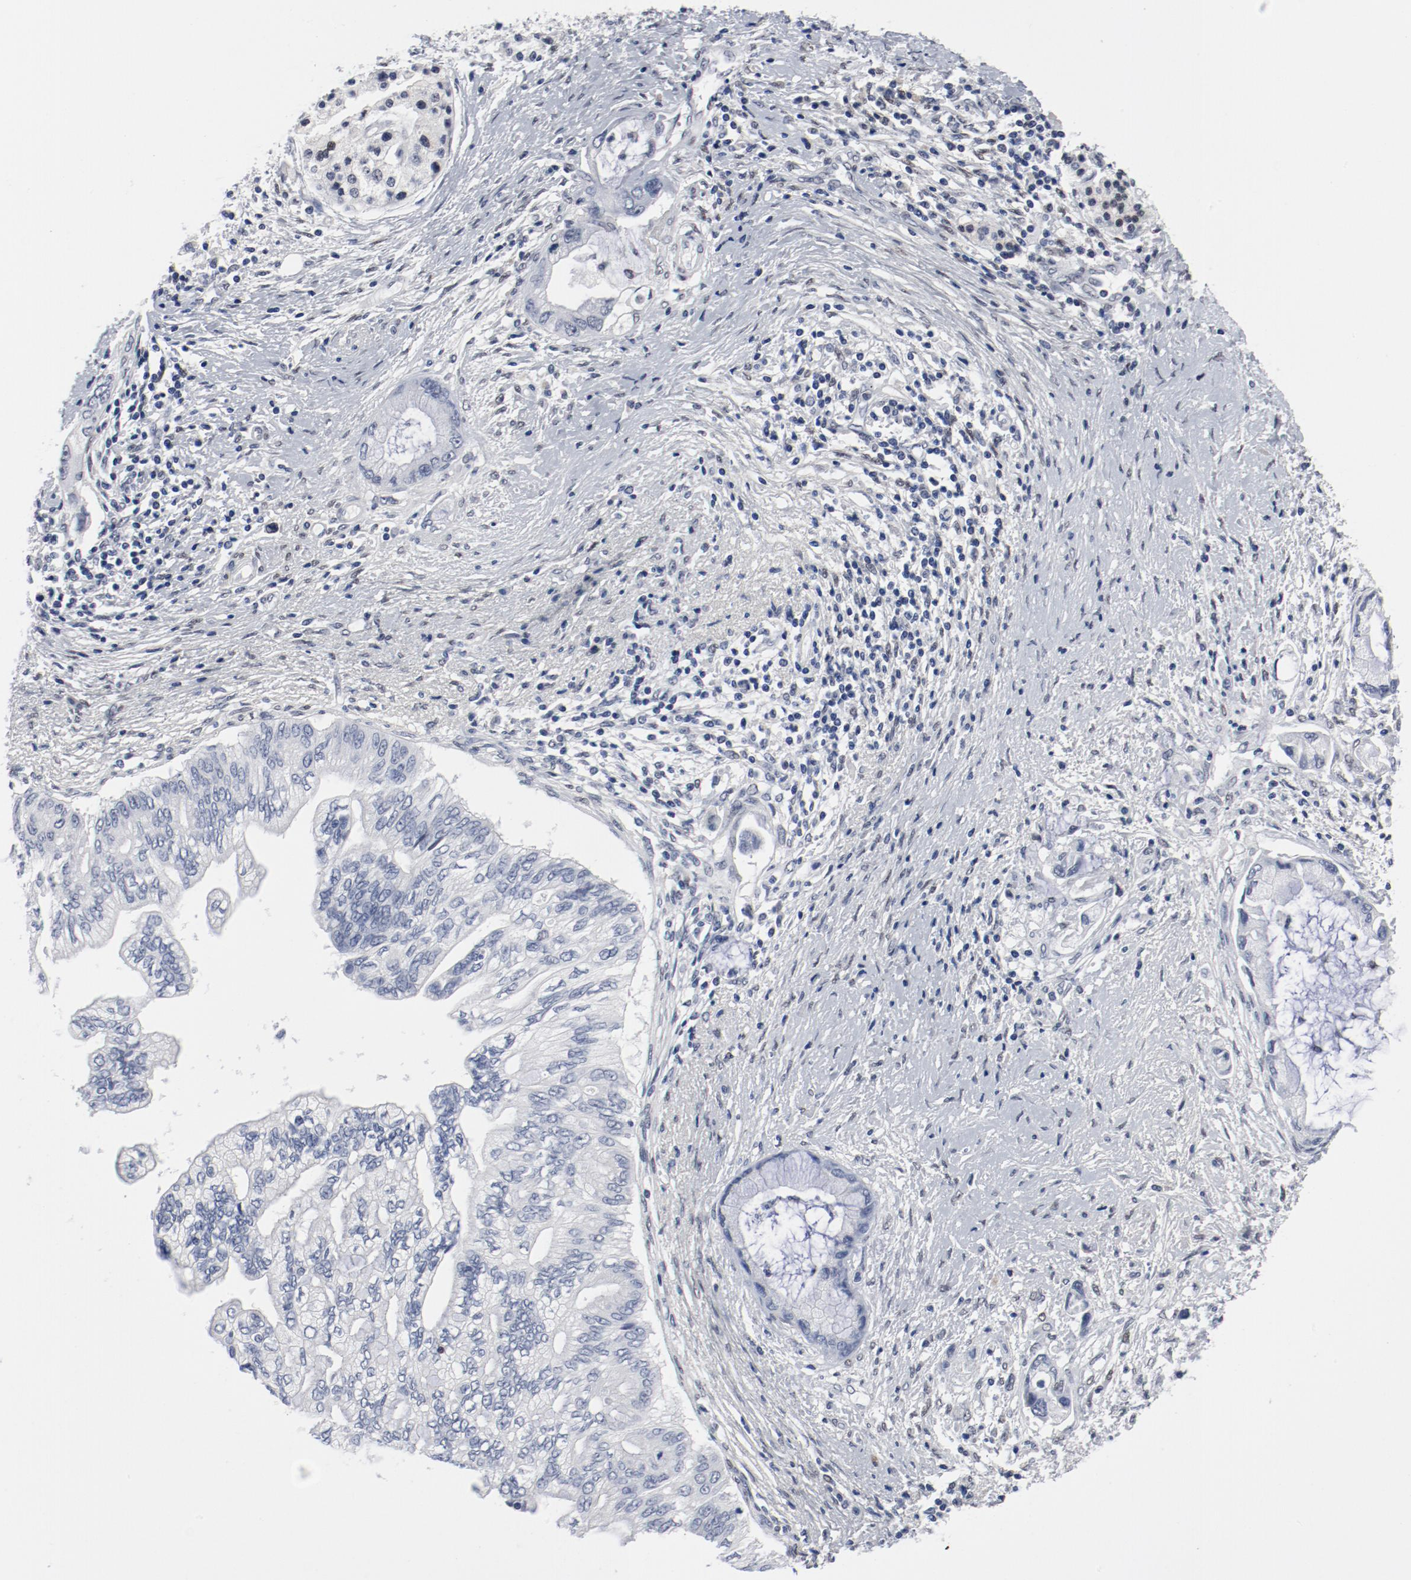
{"staining": {"intensity": "weak", "quantity": "25%-75%", "location": "nuclear"}, "tissue": "pancreatic cancer", "cell_type": "Tumor cells", "image_type": "cancer", "snomed": [{"axis": "morphology", "description": "Adenocarcinoma, NOS"}, {"axis": "topography", "description": "Pancreas"}], "caption": "The immunohistochemical stain highlights weak nuclear expression in tumor cells of pancreatic cancer (adenocarcinoma) tissue.", "gene": "ARNT", "patient": {"sex": "female", "age": 59}}